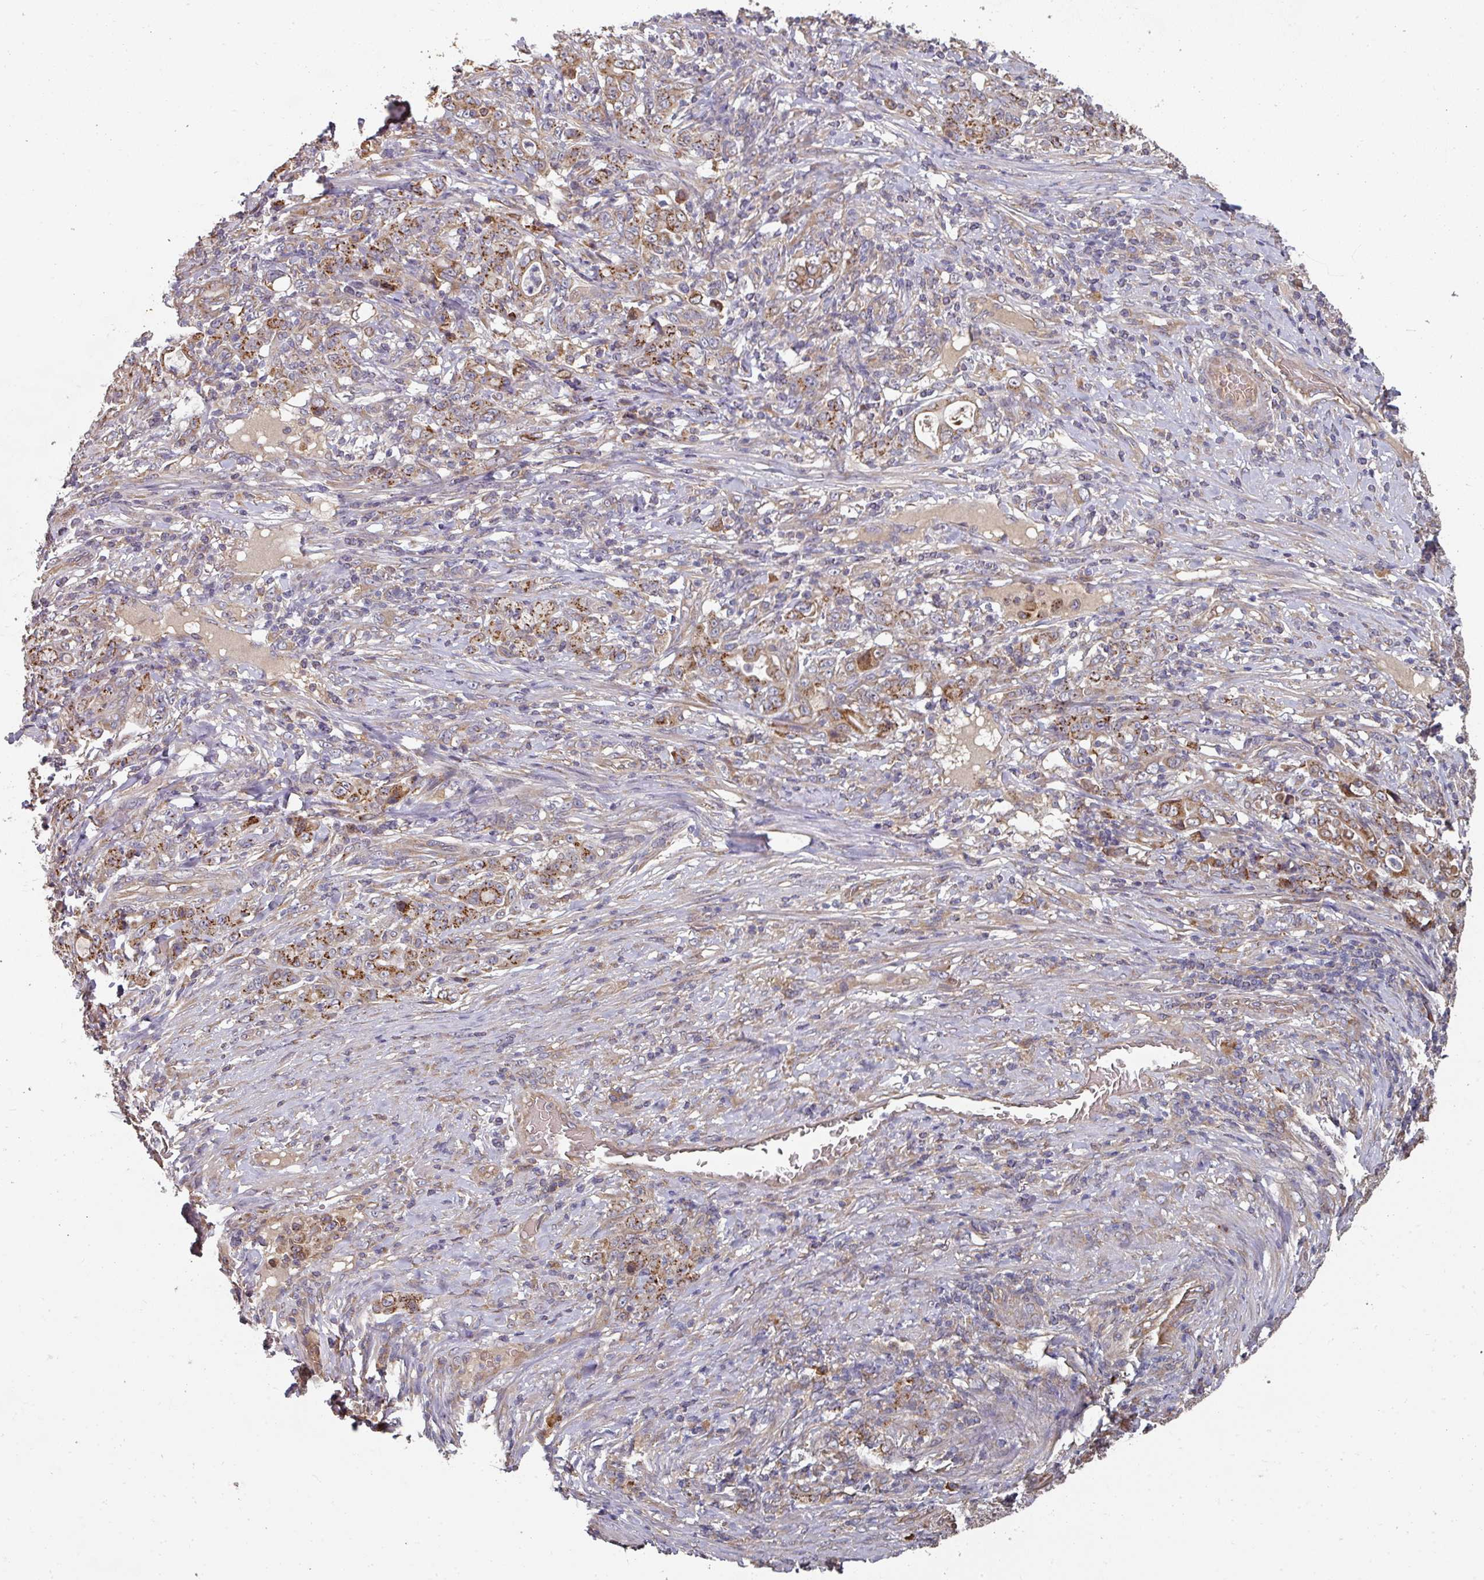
{"staining": {"intensity": "strong", "quantity": ">75%", "location": "cytoplasmic/membranous"}, "tissue": "stomach cancer", "cell_type": "Tumor cells", "image_type": "cancer", "snomed": [{"axis": "morphology", "description": "Adenocarcinoma, NOS"}, {"axis": "topography", "description": "Stomach"}], "caption": "Immunohistochemical staining of adenocarcinoma (stomach) shows strong cytoplasmic/membranous protein positivity in about >75% of tumor cells.", "gene": "EDEM2", "patient": {"sex": "female", "age": 79}}